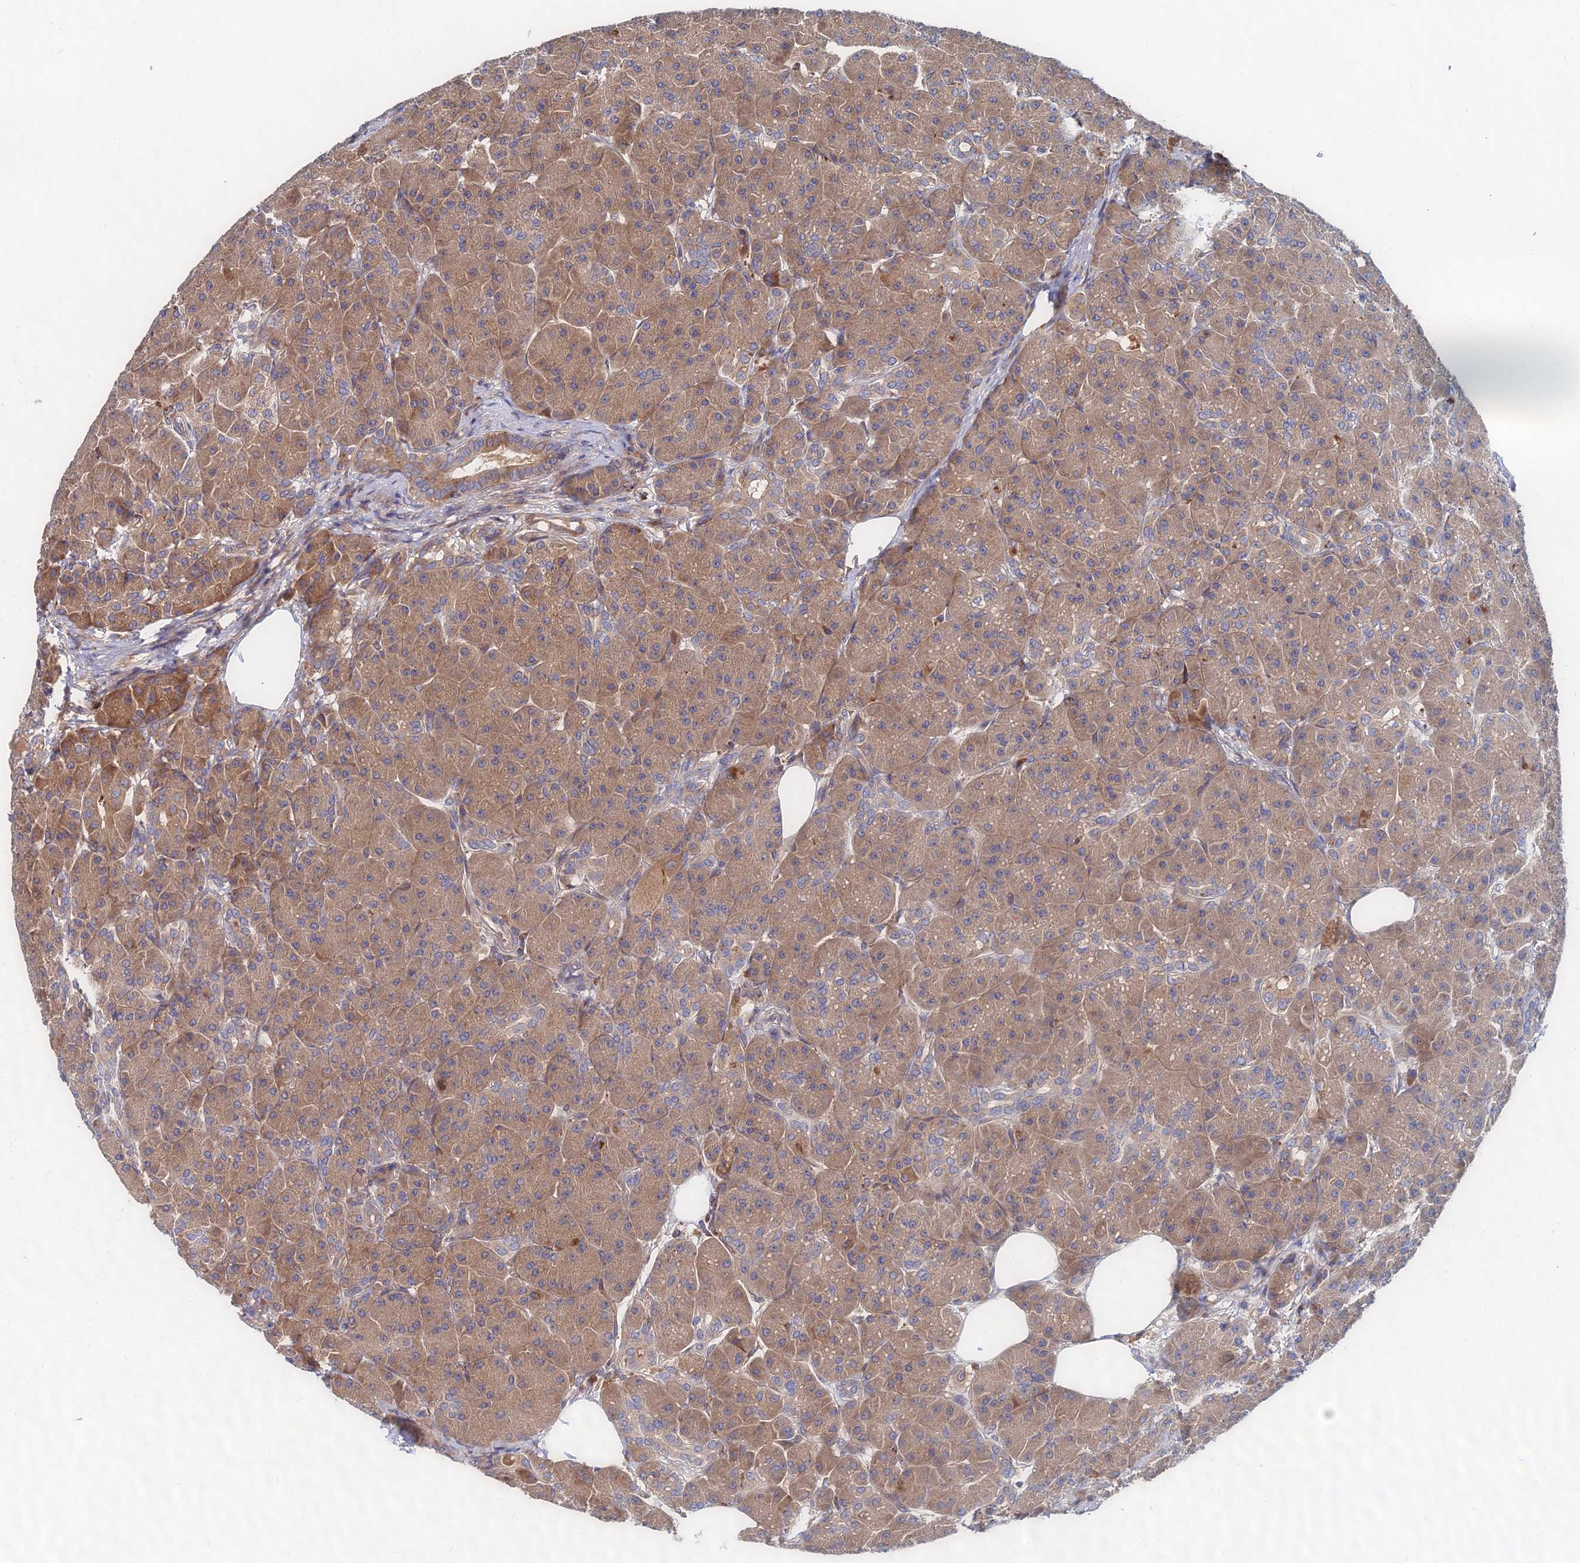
{"staining": {"intensity": "moderate", "quantity": ">75%", "location": "cytoplasmic/membranous"}, "tissue": "pancreas", "cell_type": "Exocrine glandular cells", "image_type": "normal", "snomed": [{"axis": "morphology", "description": "Normal tissue, NOS"}, {"axis": "topography", "description": "Pancreas"}], "caption": "A medium amount of moderate cytoplasmic/membranous expression is appreciated in approximately >75% of exocrine glandular cells in benign pancreas.", "gene": "CCZ1B", "patient": {"sex": "male", "age": 63}}